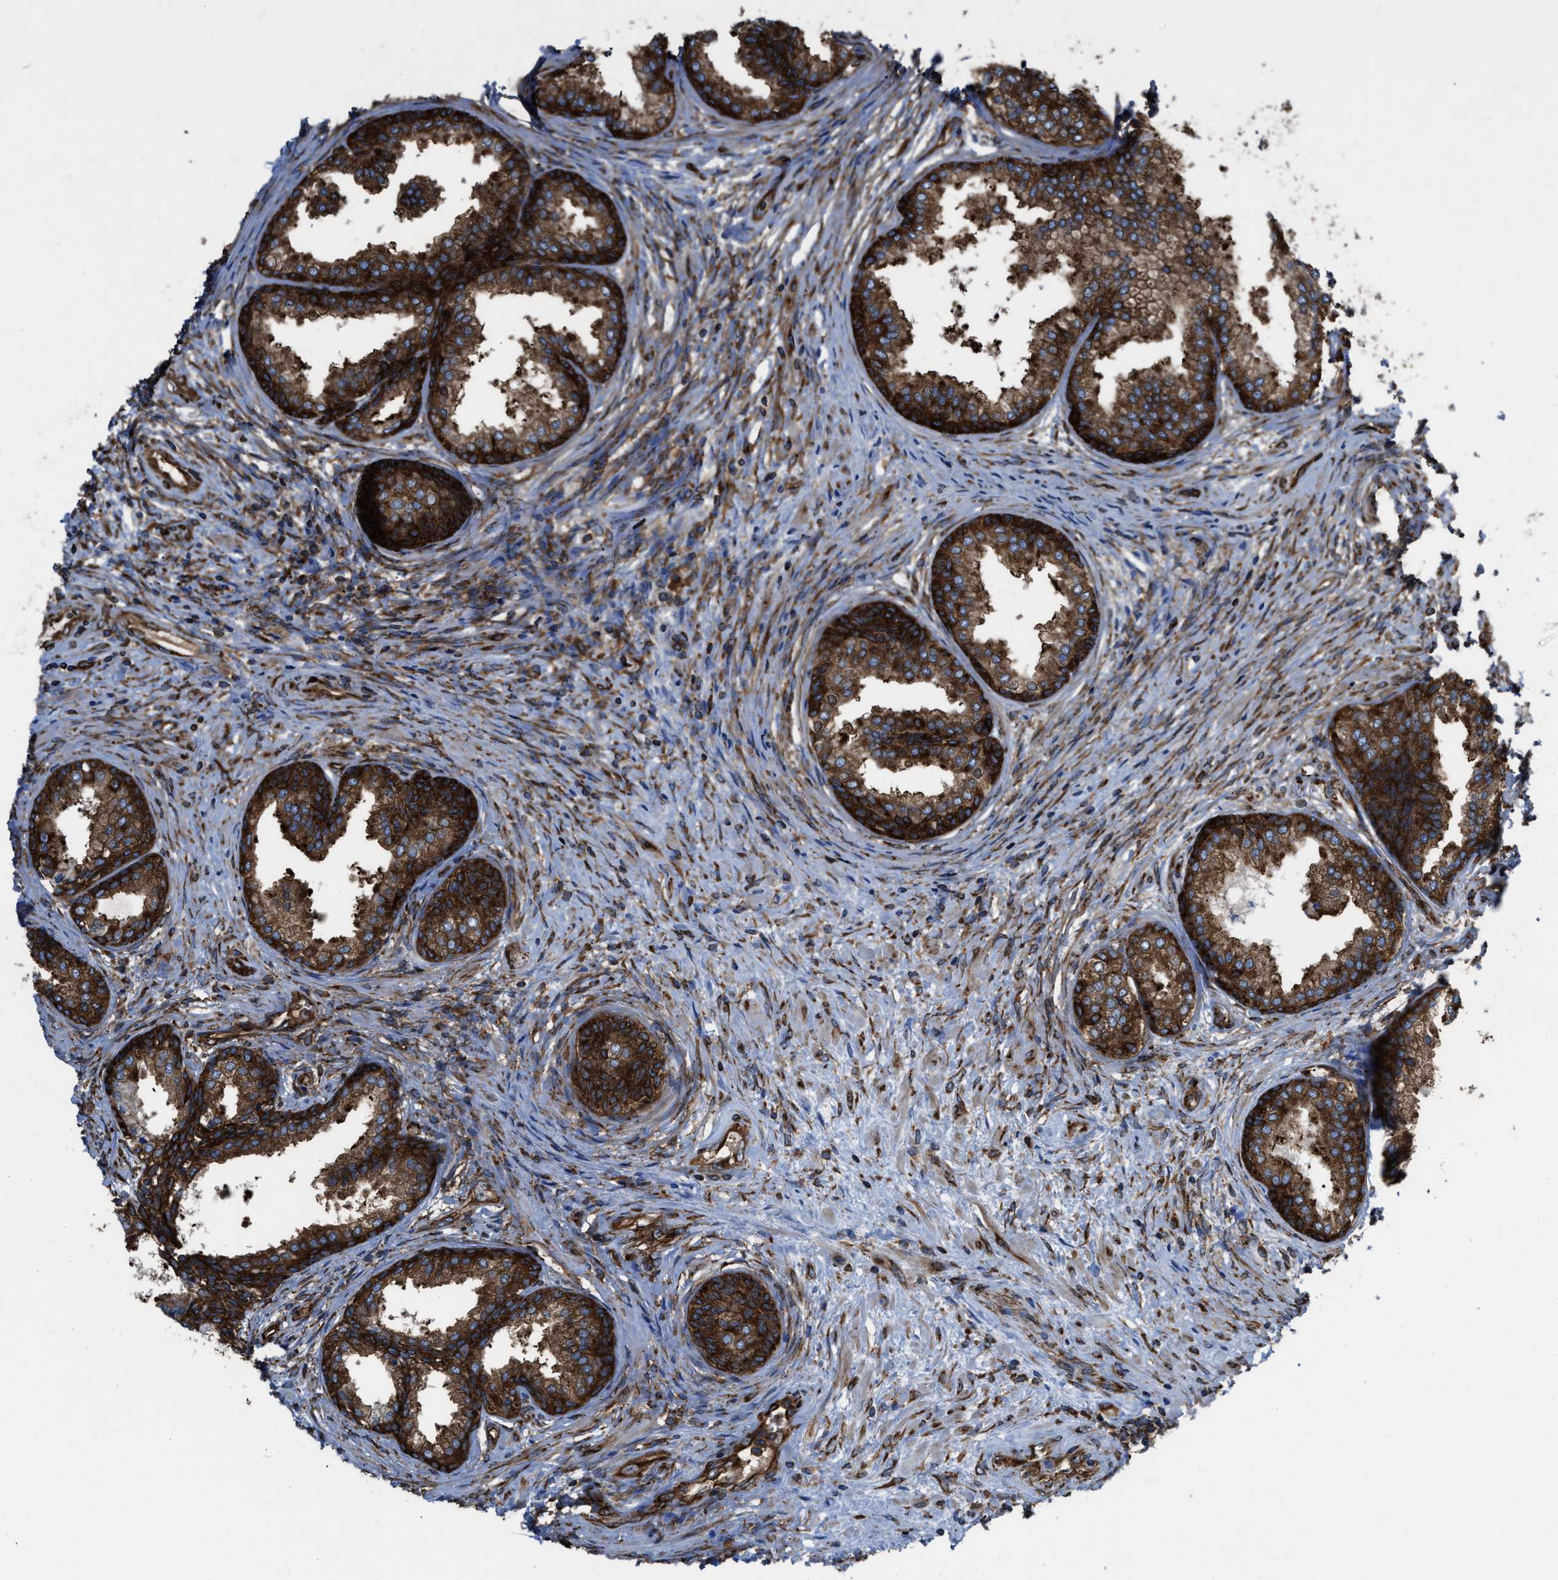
{"staining": {"intensity": "strong", "quantity": ">75%", "location": "cytoplasmic/membranous"}, "tissue": "prostate", "cell_type": "Glandular cells", "image_type": "normal", "snomed": [{"axis": "morphology", "description": "Normal tissue, NOS"}, {"axis": "topography", "description": "Prostate"}], "caption": "IHC micrograph of unremarkable prostate stained for a protein (brown), which reveals high levels of strong cytoplasmic/membranous expression in about >75% of glandular cells.", "gene": "CAPRIN1", "patient": {"sex": "male", "age": 76}}